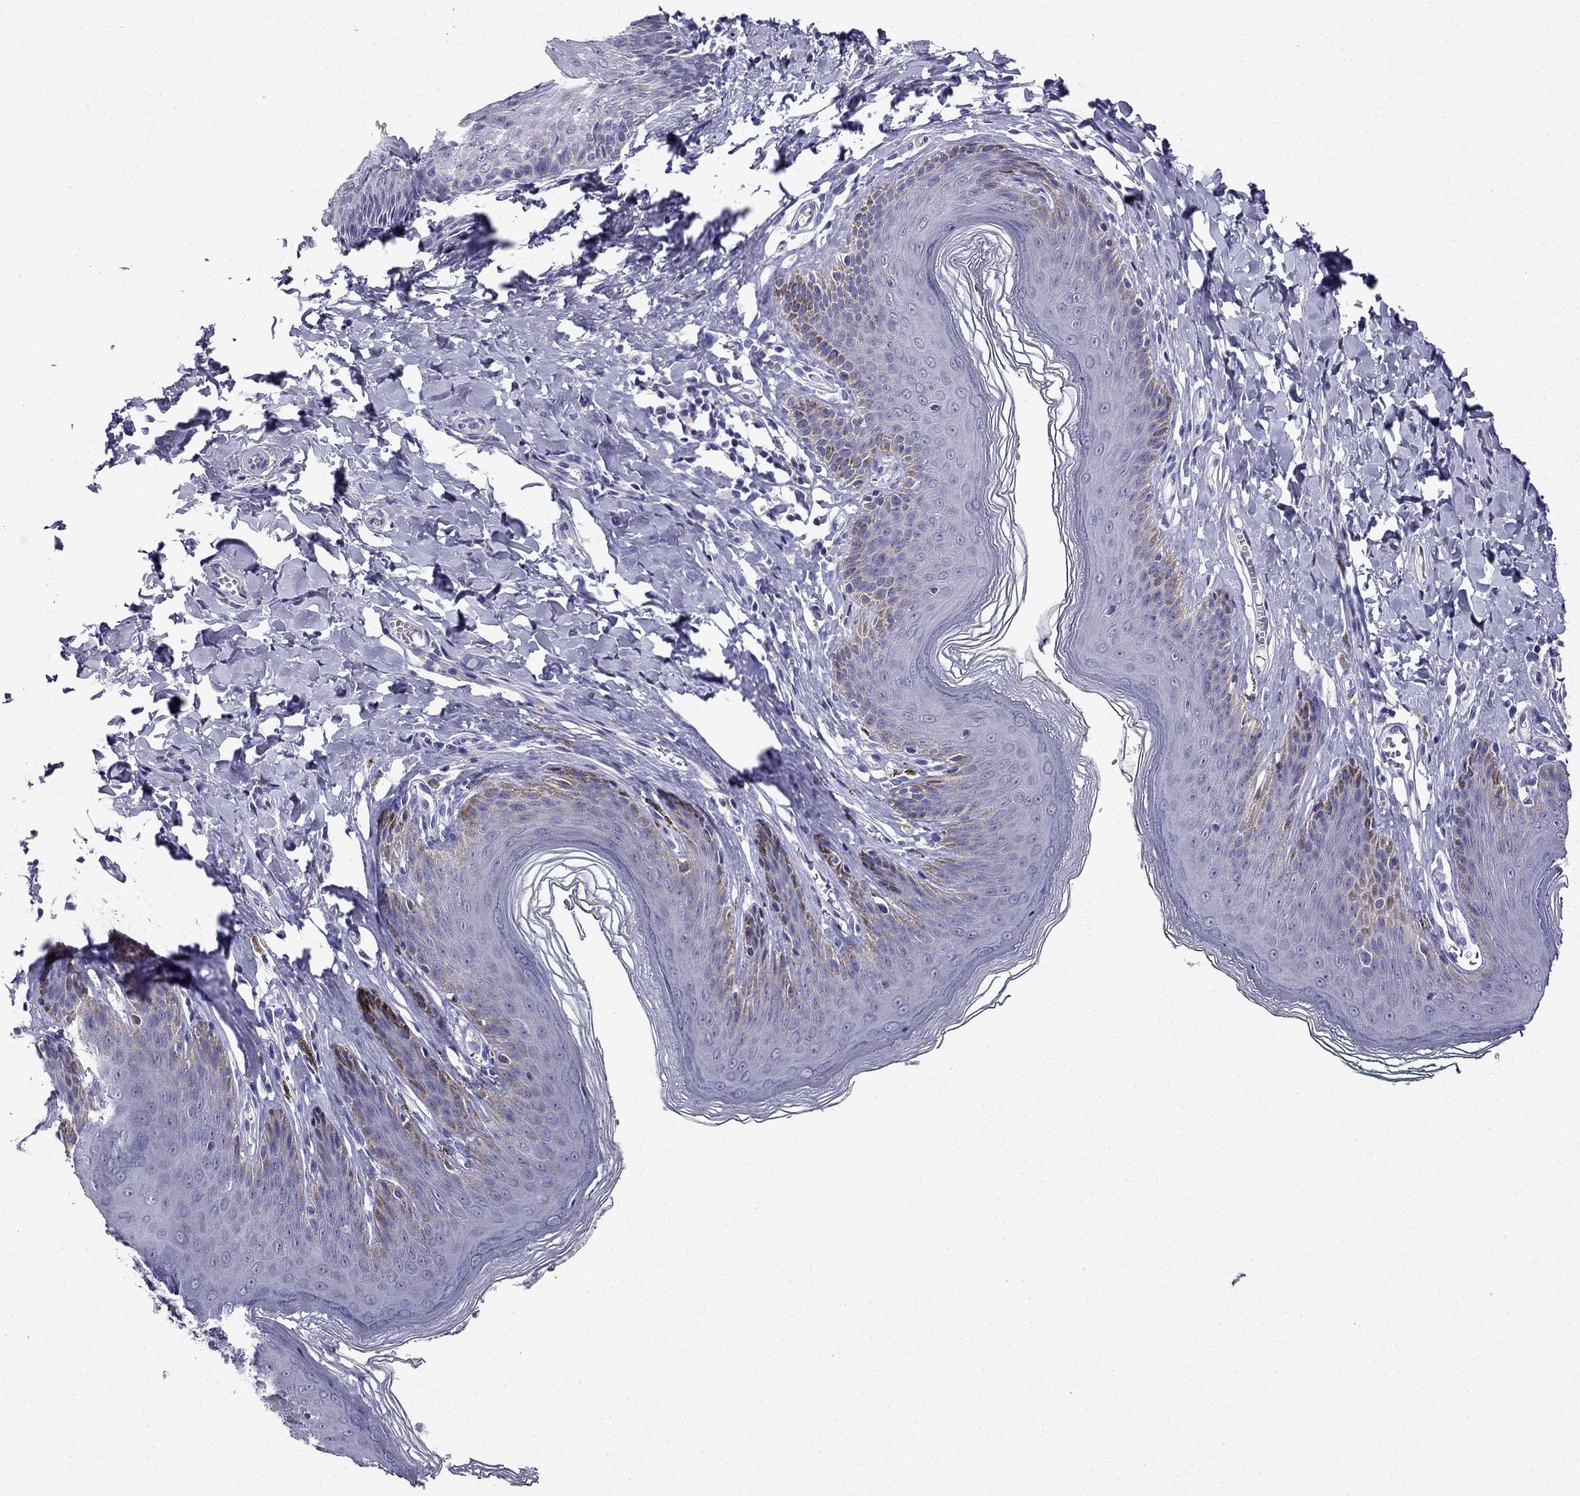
{"staining": {"intensity": "negative", "quantity": "none", "location": "none"}, "tissue": "skin", "cell_type": "Epidermal cells", "image_type": "normal", "snomed": [{"axis": "morphology", "description": "Normal tissue, NOS"}, {"axis": "topography", "description": "Vulva"}, {"axis": "topography", "description": "Peripheral nerve tissue"}], "caption": "High power microscopy image of an immunohistochemistry (IHC) photomicrograph of benign skin, revealing no significant expression in epidermal cells. The staining was performed using DAB (3,3'-diaminobenzidine) to visualize the protein expression in brown, while the nuclei were stained in blue with hematoxylin (Magnification: 20x).", "gene": "KIF5A", "patient": {"sex": "female", "age": 66}}